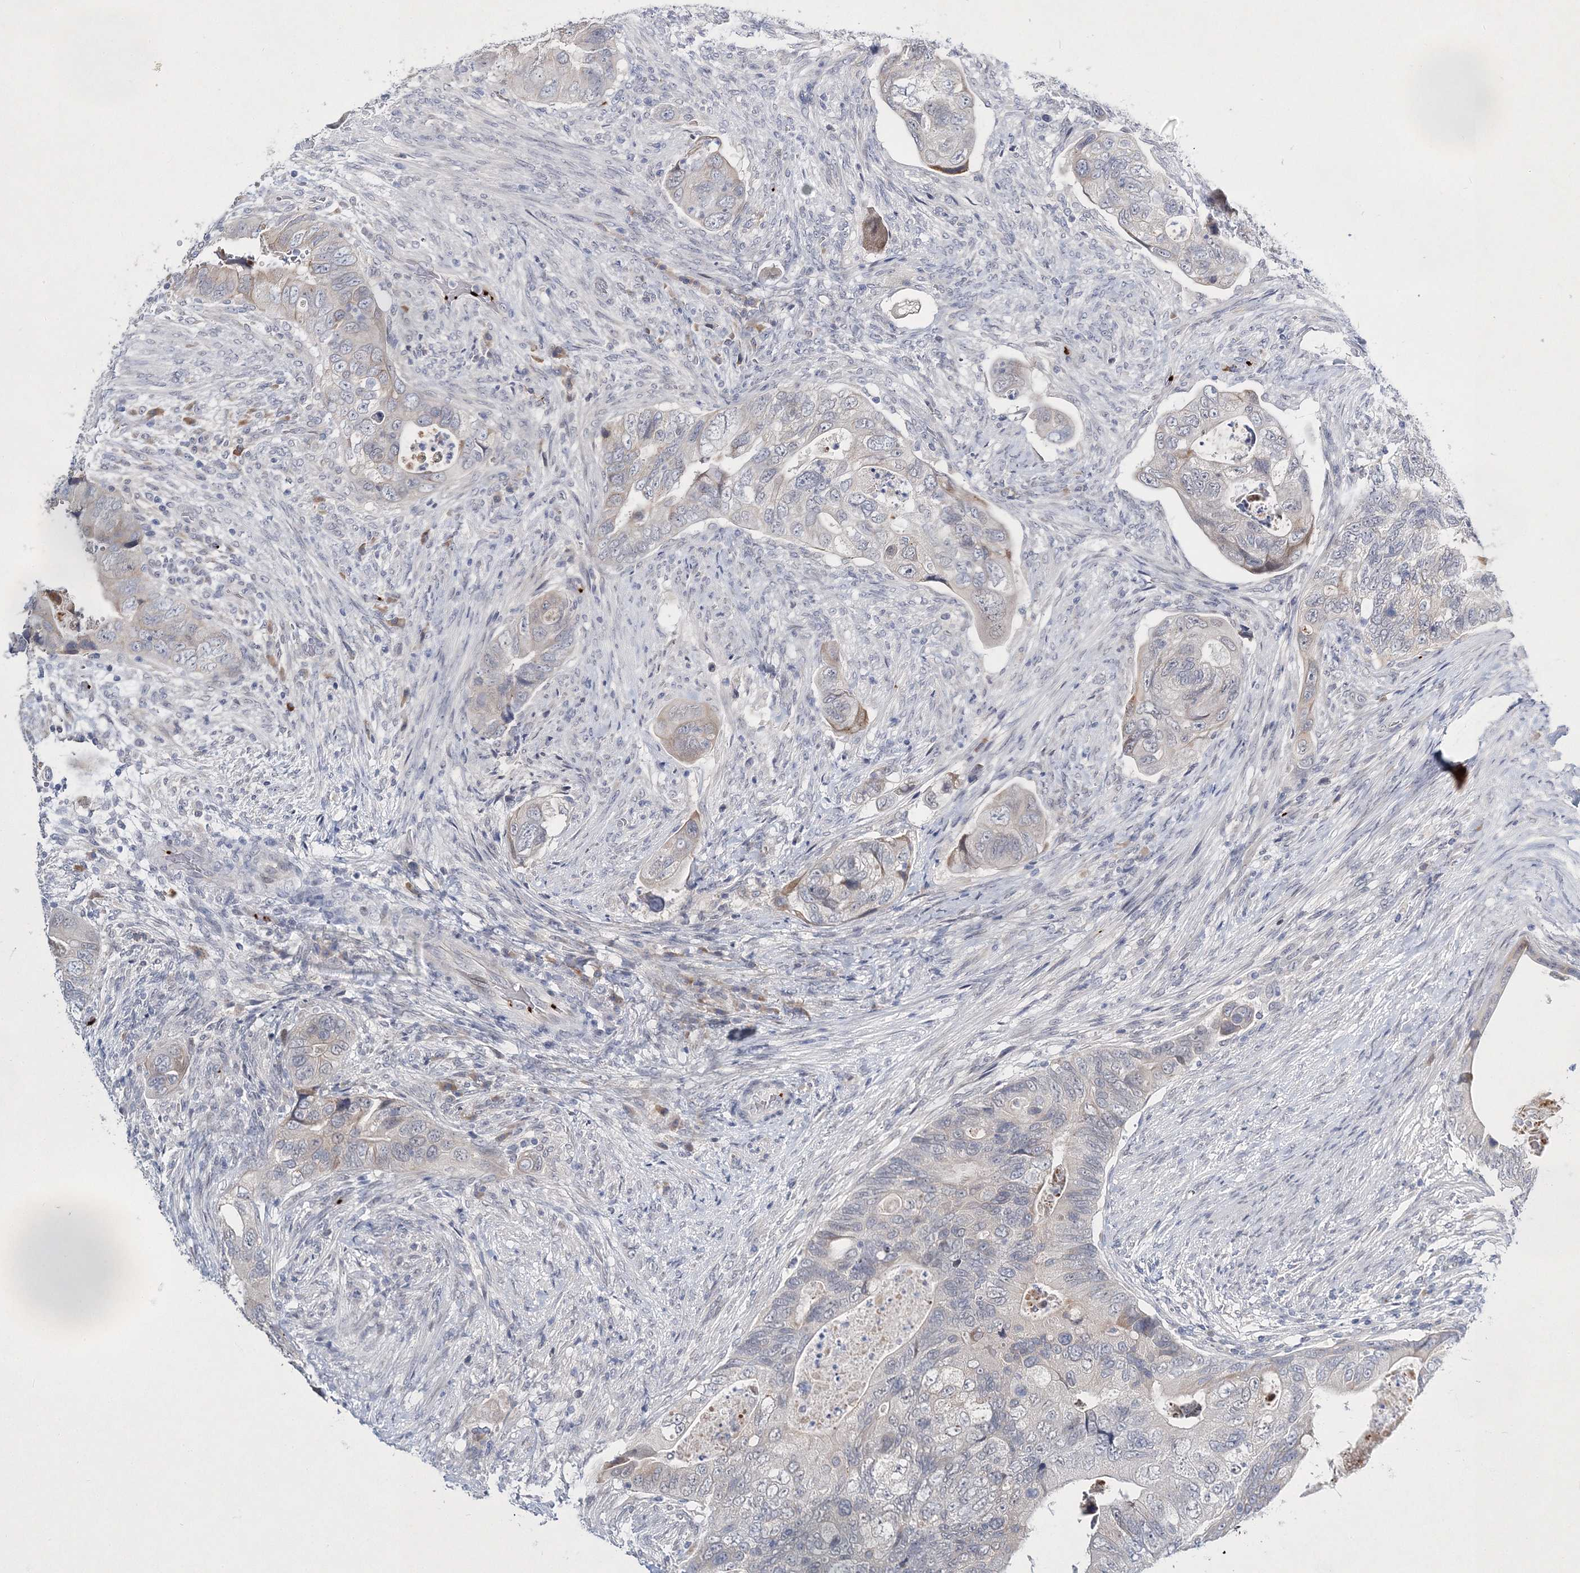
{"staining": {"intensity": "negative", "quantity": "none", "location": "none"}, "tissue": "colorectal cancer", "cell_type": "Tumor cells", "image_type": "cancer", "snomed": [{"axis": "morphology", "description": "Adenocarcinoma, NOS"}, {"axis": "topography", "description": "Rectum"}], "caption": "Adenocarcinoma (colorectal) was stained to show a protein in brown. There is no significant expression in tumor cells.", "gene": "MYOZ2", "patient": {"sex": "male", "age": 63}}